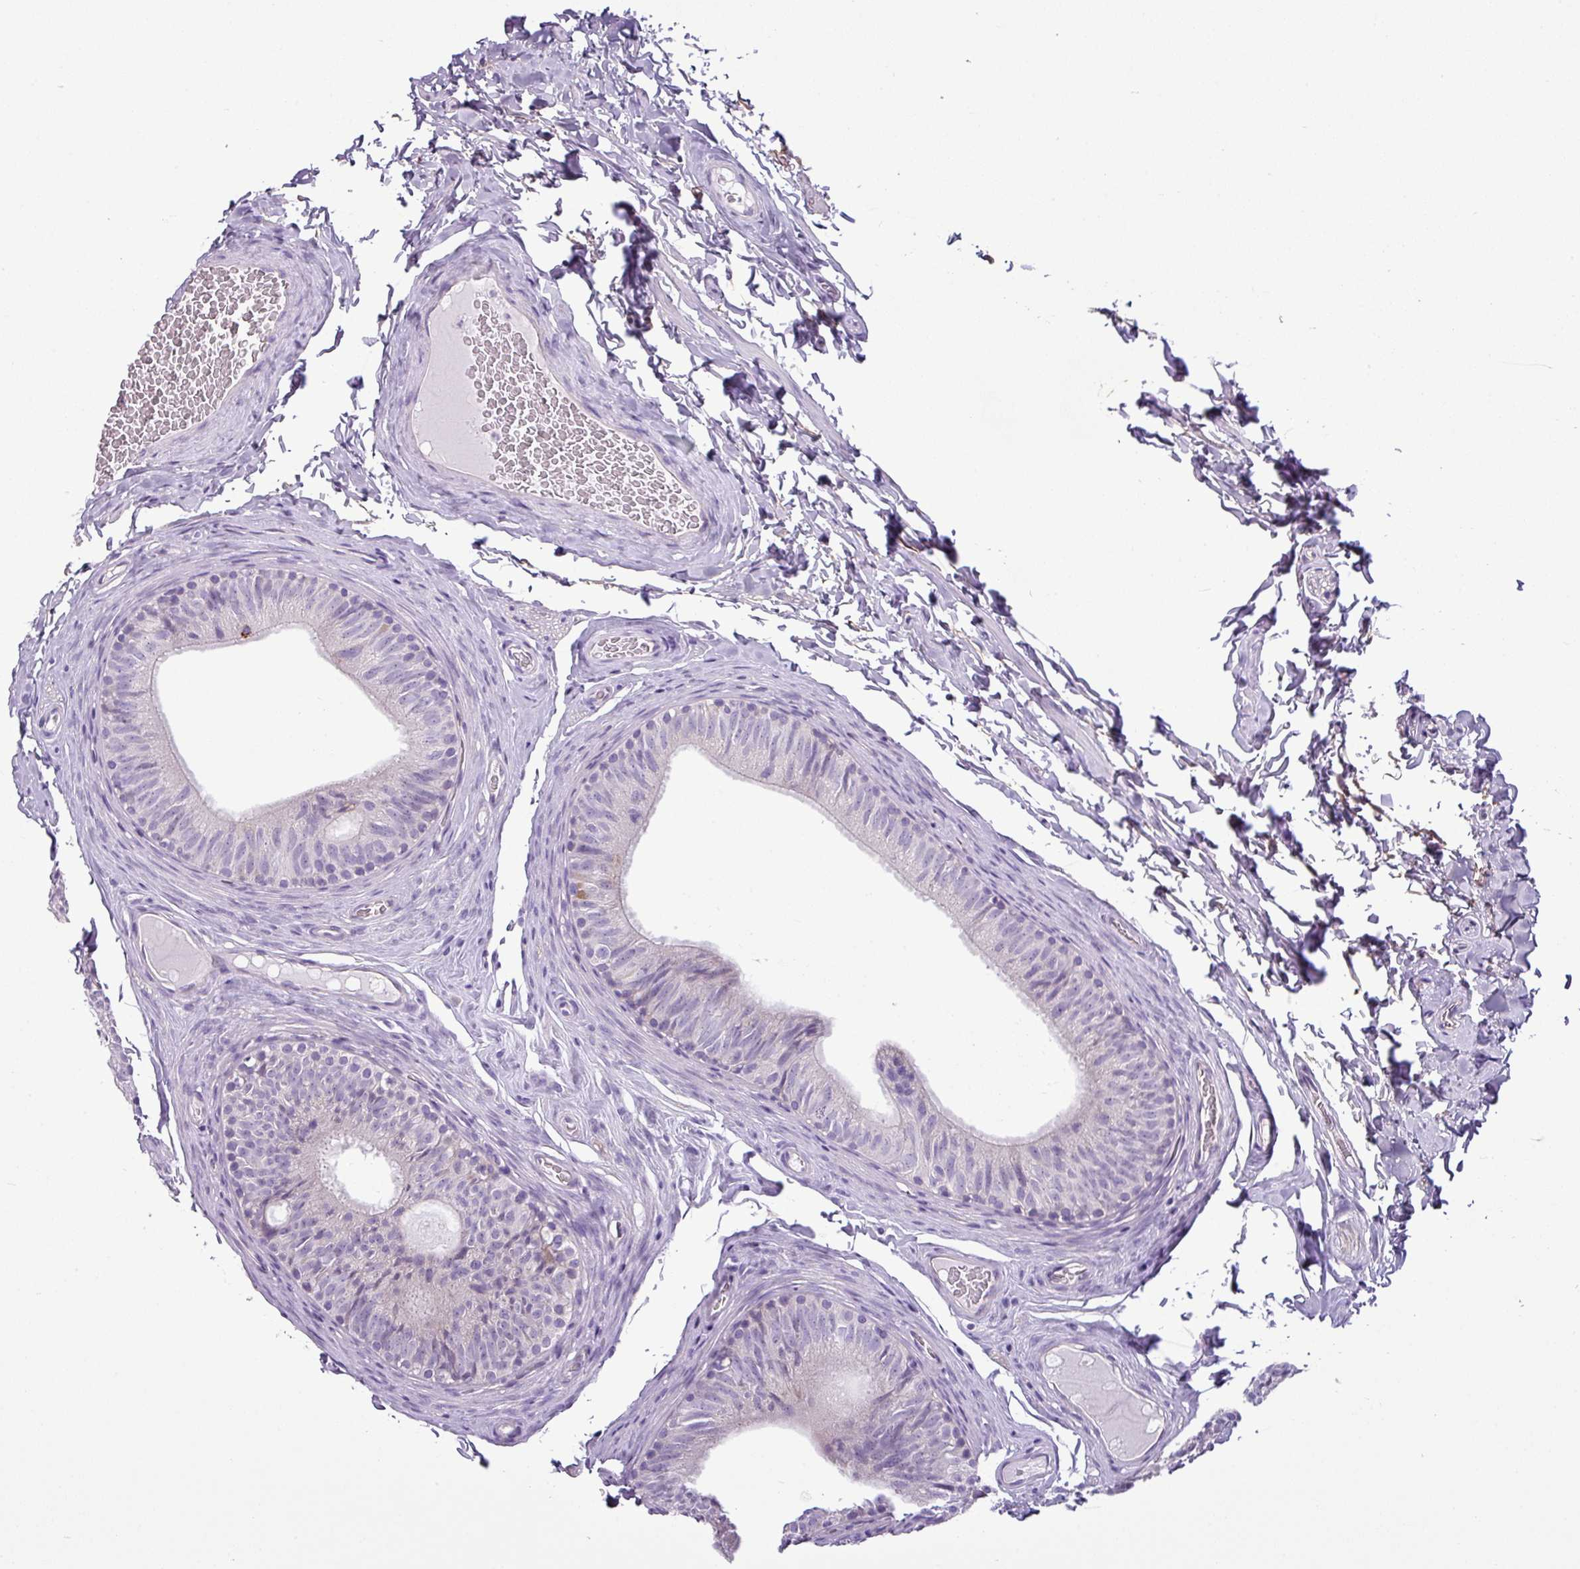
{"staining": {"intensity": "negative", "quantity": "none", "location": "none"}, "tissue": "epididymis", "cell_type": "Glandular cells", "image_type": "normal", "snomed": [{"axis": "morphology", "description": "Normal tissue, NOS"}, {"axis": "topography", "description": "Epididymis"}], "caption": "Epididymis stained for a protein using immunohistochemistry (IHC) displays no expression glandular cells.", "gene": "TMEM178B", "patient": {"sex": "male", "age": 34}}